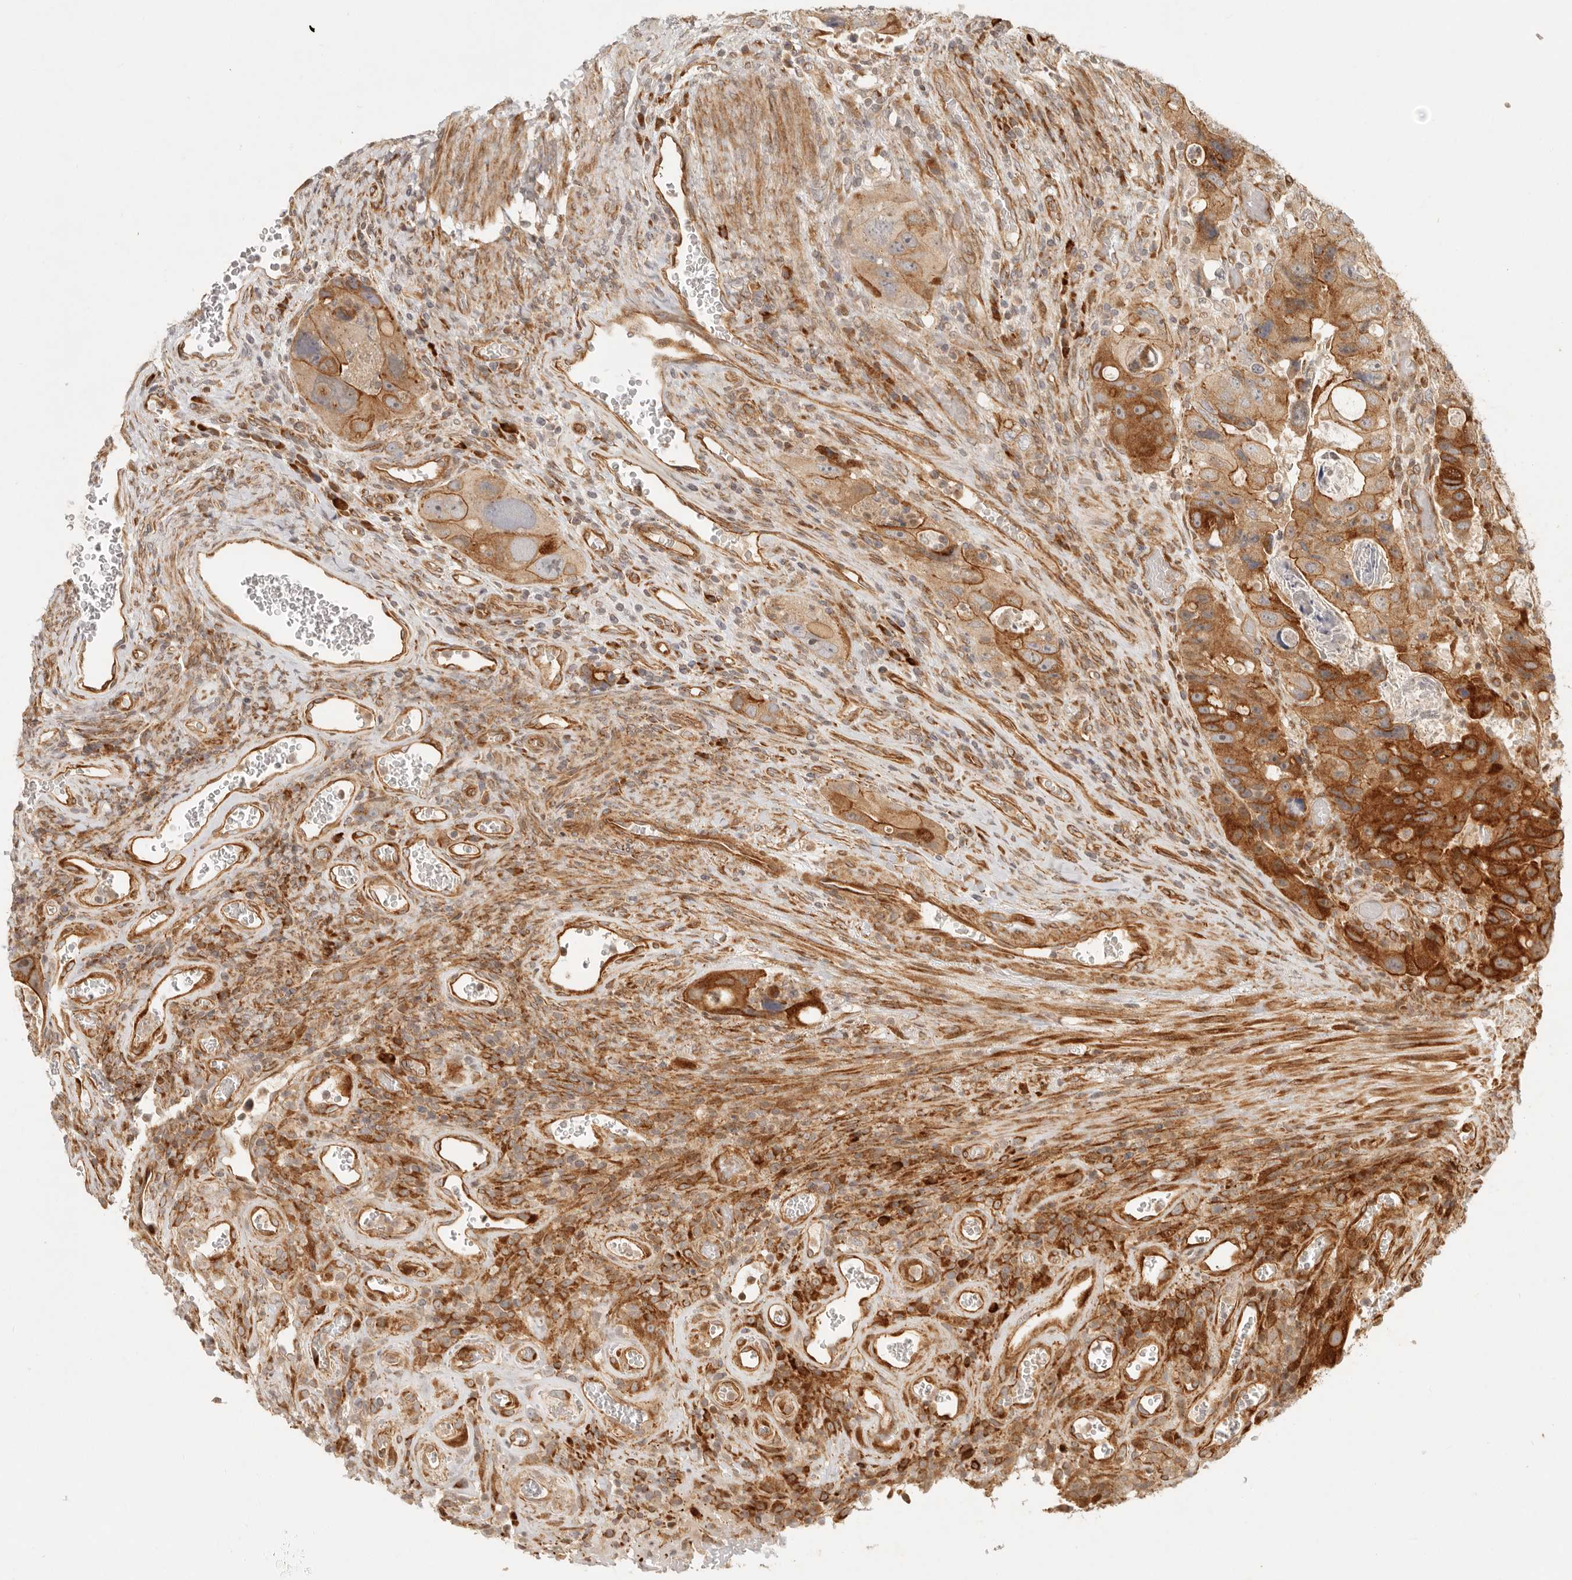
{"staining": {"intensity": "strong", "quantity": "25%-75%", "location": "cytoplasmic/membranous"}, "tissue": "colorectal cancer", "cell_type": "Tumor cells", "image_type": "cancer", "snomed": [{"axis": "morphology", "description": "Adenocarcinoma, NOS"}, {"axis": "topography", "description": "Rectum"}], "caption": "The histopathology image demonstrates staining of colorectal cancer, revealing strong cytoplasmic/membranous protein staining (brown color) within tumor cells.", "gene": "KLHL38", "patient": {"sex": "male", "age": 59}}